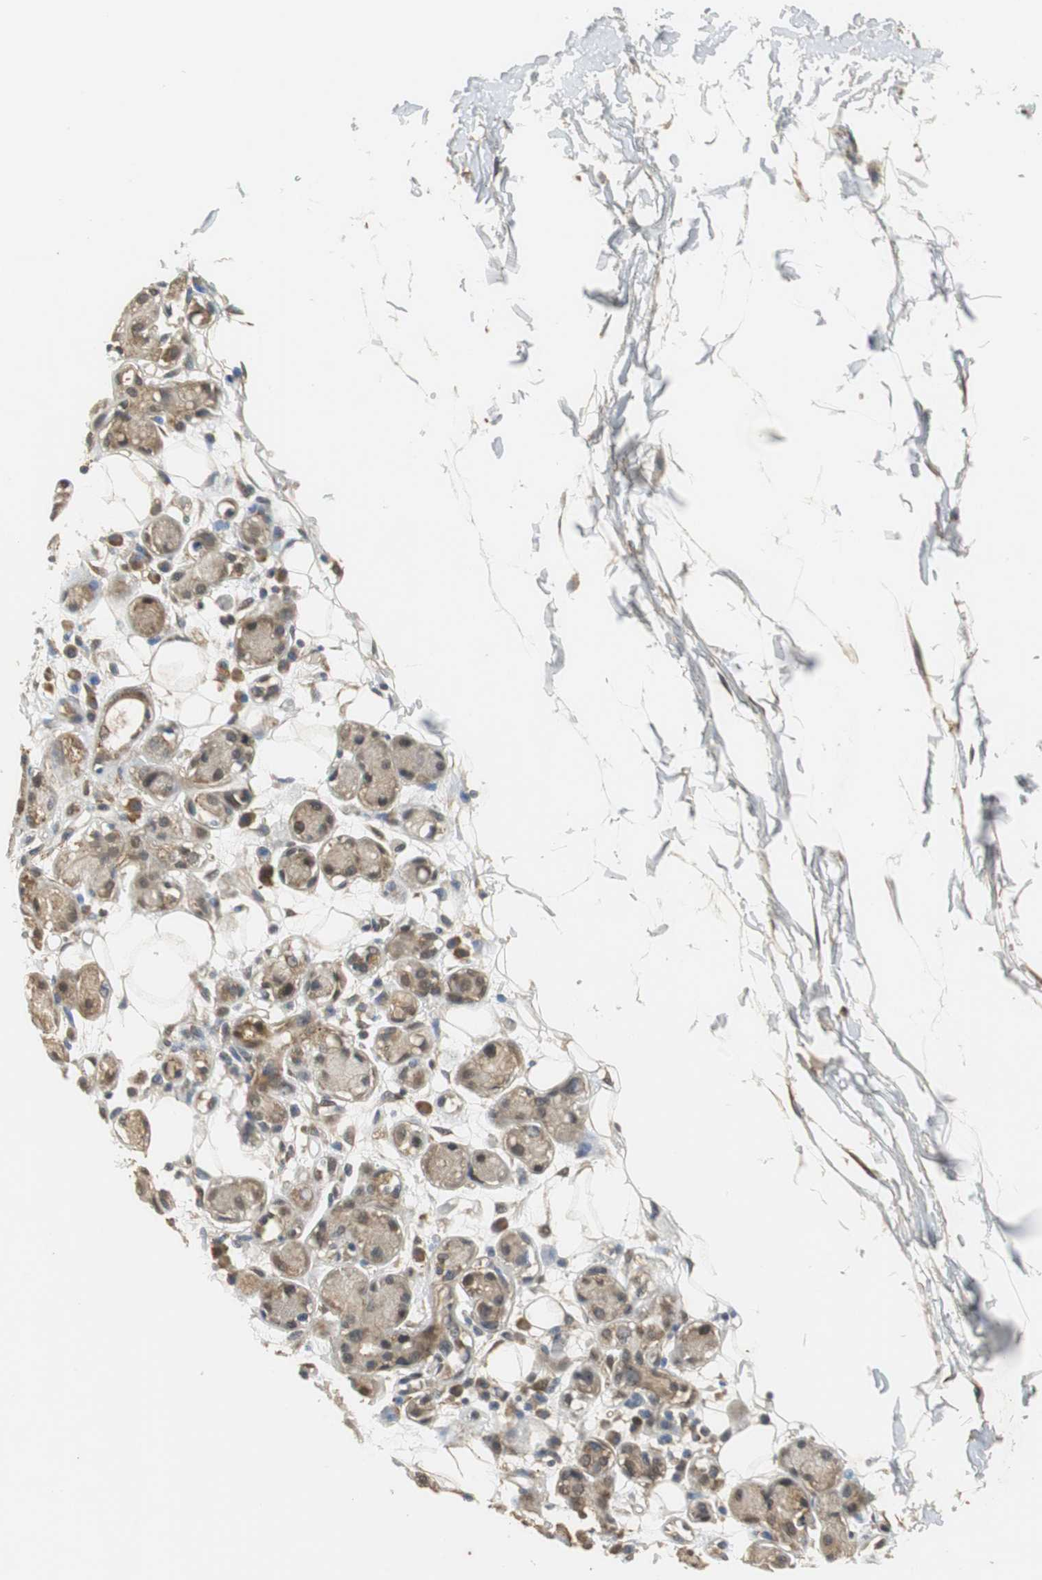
{"staining": {"intensity": "moderate", "quantity": ">75%", "location": "cytoplasmic/membranous"}, "tissue": "soft tissue", "cell_type": "Fibroblasts", "image_type": "normal", "snomed": [{"axis": "morphology", "description": "Normal tissue, NOS"}, {"axis": "morphology", "description": "Inflammation, NOS"}, {"axis": "topography", "description": "Vascular tissue"}, {"axis": "topography", "description": "Salivary gland"}], "caption": "An image showing moderate cytoplasmic/membranous positivity in about >75% of fibroblasts in unremarkable soft tissue, as visualized by brown immunohistochemical staining.", "gene": "UBQLN2", "patient": {"sex": "female", "age": 75}}